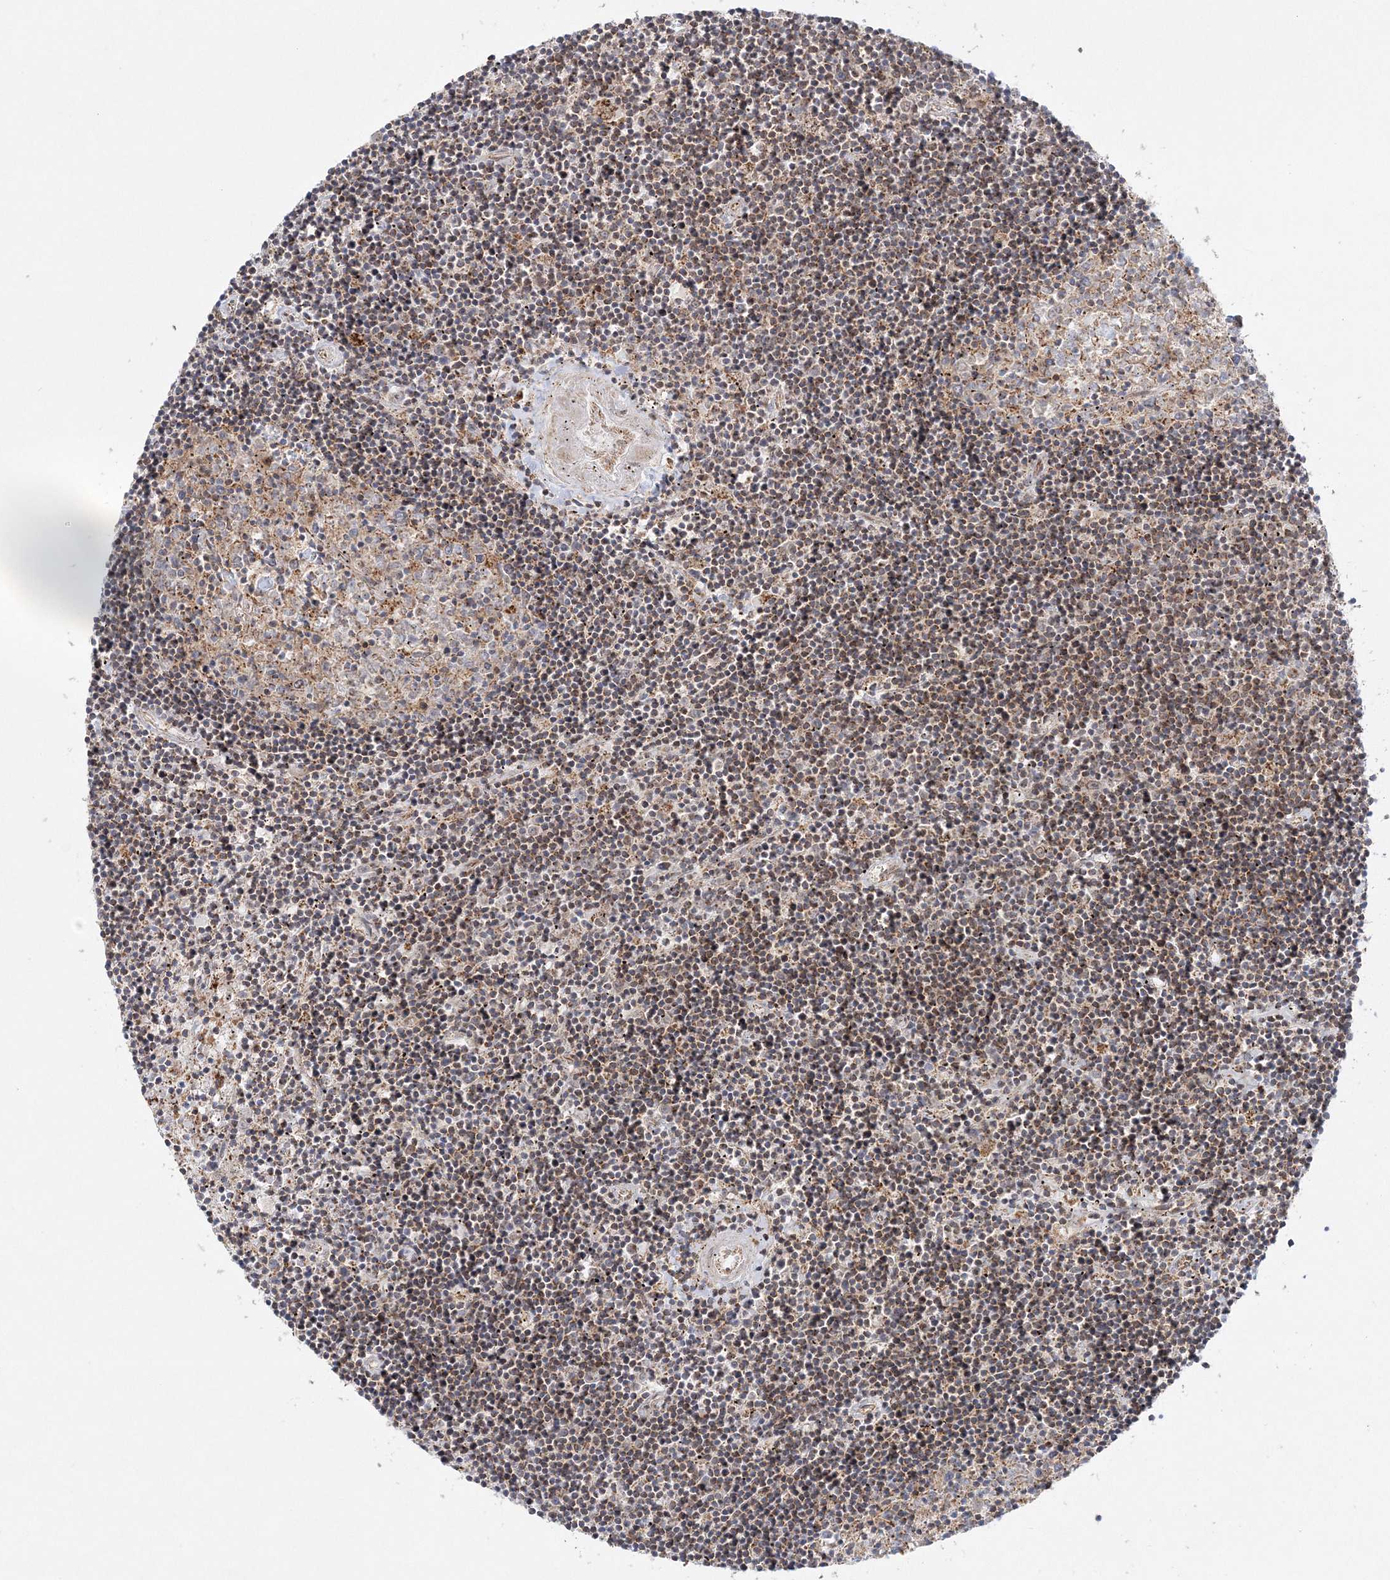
{"staining": {"intensity": "negative", "quantity": "none", "location": "none"}, "tissue": "lymphoma", "cell_type": "Tumor cells", "image_type": "cancer", "snomed": [{"axis": "morphology", "description": "Malignant lymphoma, non-Hodgkin's type, Low grade"}, {"axis": "topography", "description": "Spleen"}], "caption": "Immunohistochemistry of human malignant lymphoma, non-Hodgkin's type (low-grade) demonstrates no expression in tumor cells.", "gene": "RAB11FIP2", "patient": {"sex": "male", "age": 76}}